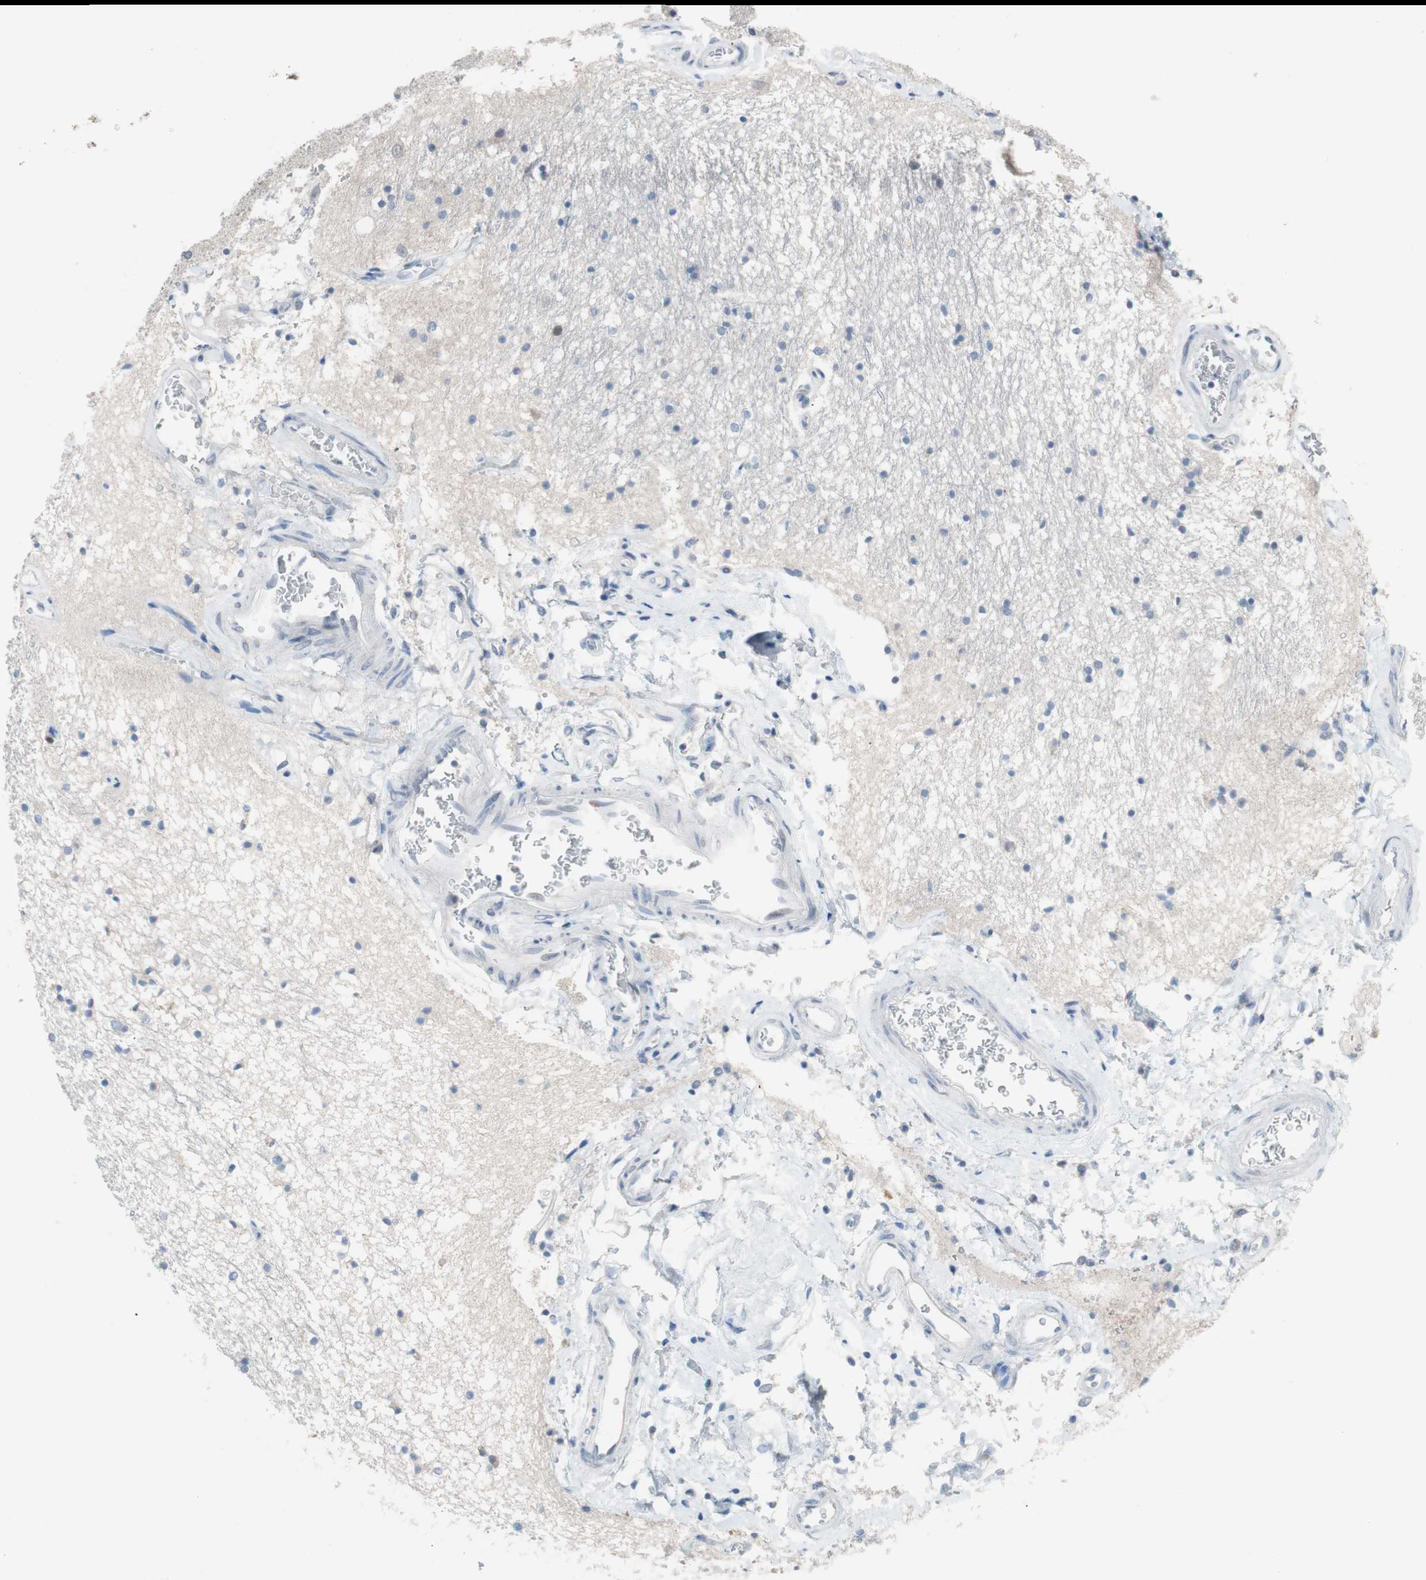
{"staining": {"intensity": "weak", "quantity": "<25%", "location": "cytoplasmic/membranous"}, "tissue": "hippocampus", "cell_type": "Glial cells", "image_type": "normal", "snomed": [{"axis": "morphology", "description": "Normal tissue, NOS"}, {"axis": "topography", "description": "Hippocampus"}], "caption": "DAB (3,3'-diaminobenzidine) immunohistochemical staining of unremarkable hippocampus reveals no significant expression in glial cells. (Immunohistochemistry (ihc), brightfield microscopy, high magnification).", "gene": "GRHL1", "patient": {"sex": "male", "age": 45}}